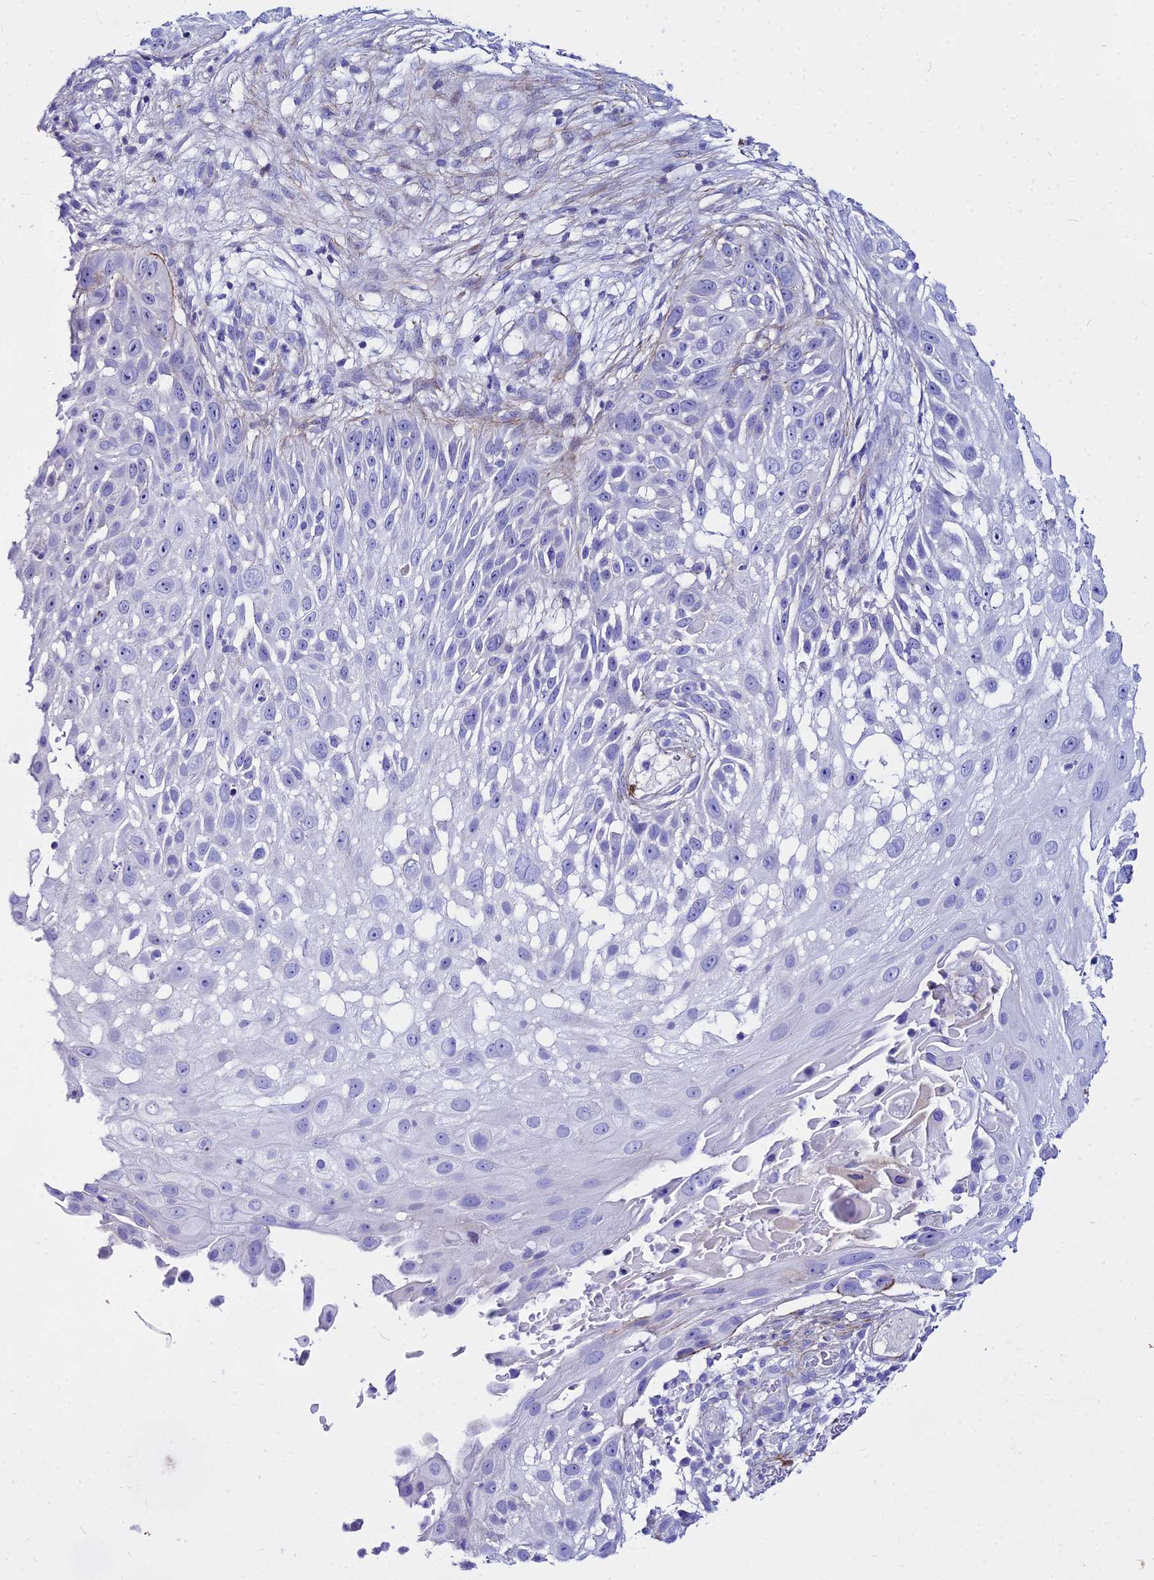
{"staining": {"intensity": "negative", "quantity": "none", "location": "none"}, "tissue": "skin cancer", "cell_type": "Tumor cells", "image_type": "cancer", "snomed": [{"axis": "morphology", "description": "Squamous cell carcinoma, NOS"}, {"axis": "topography", "description": "Skin"}], "caption": "Immunohistochemistry photomicrograph of neoplastic tissue: human skin cancer stained with DAB (3,3'-diaminobenzidine) reveals no significant protein positivity in tumor cells.", "gene": "DLX1", "patient": {"sex": "female", "age": 44}}